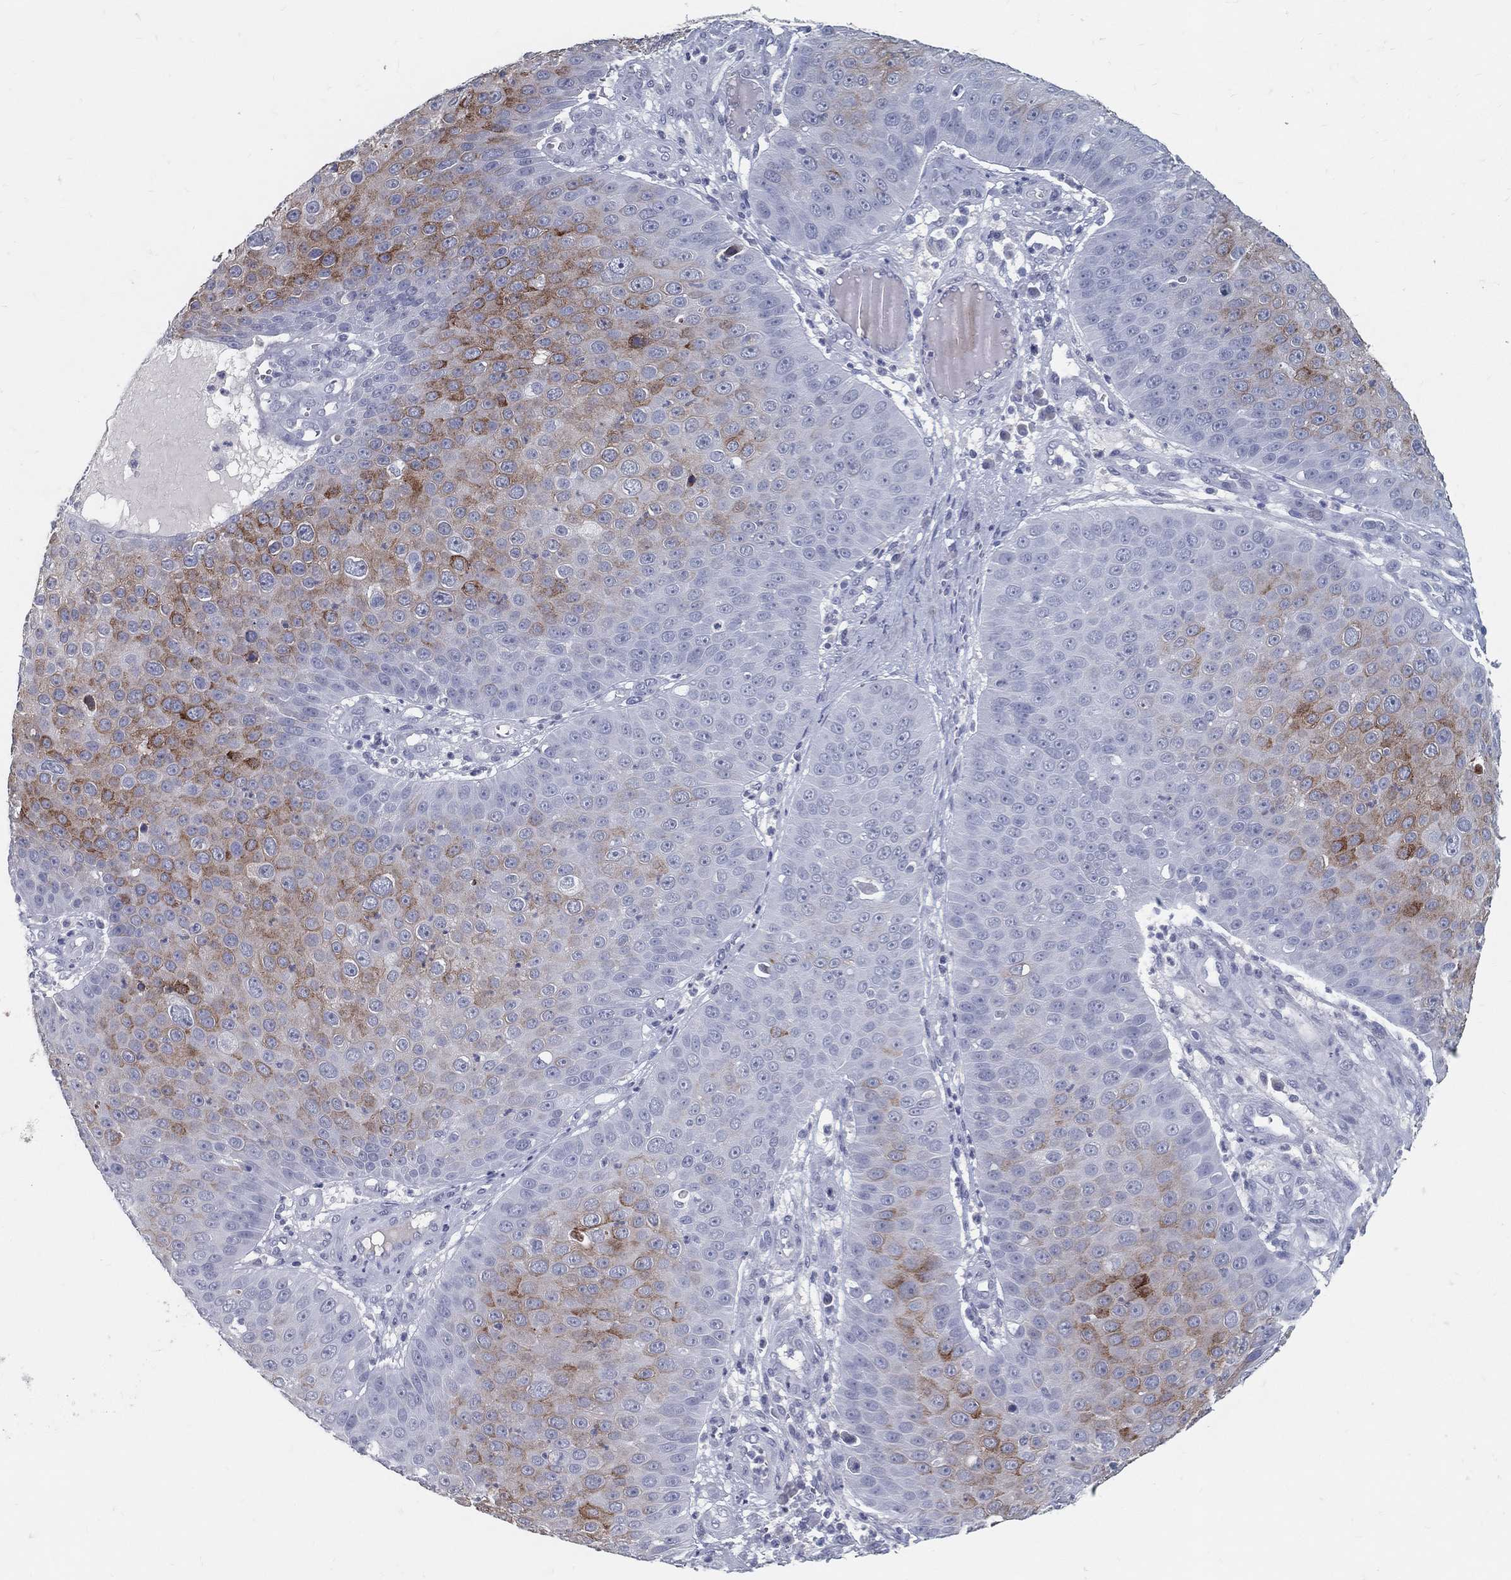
{"staining": {"intensity": "moderate", "quantity": "<25%", "location": "cytoplasmic/membranous"}, "tissue": "skin cancer", "cell_type": "Tumor cells", "image_type": "cancer", "snomed": [{"axis": "morphology", "description": "Squamous cell carcinoma, NOS"}, {"axis": "topography", "description": "Skin"}], "caption": "Squamous cell carcinoma (skin) stained for a protein (brown) demonstrates moderate cytoplasmic/membranous positive positivity in about <25% of tumor cells.", "gene": "ACE2", "patient": {"sex": "male", "age": 71}}